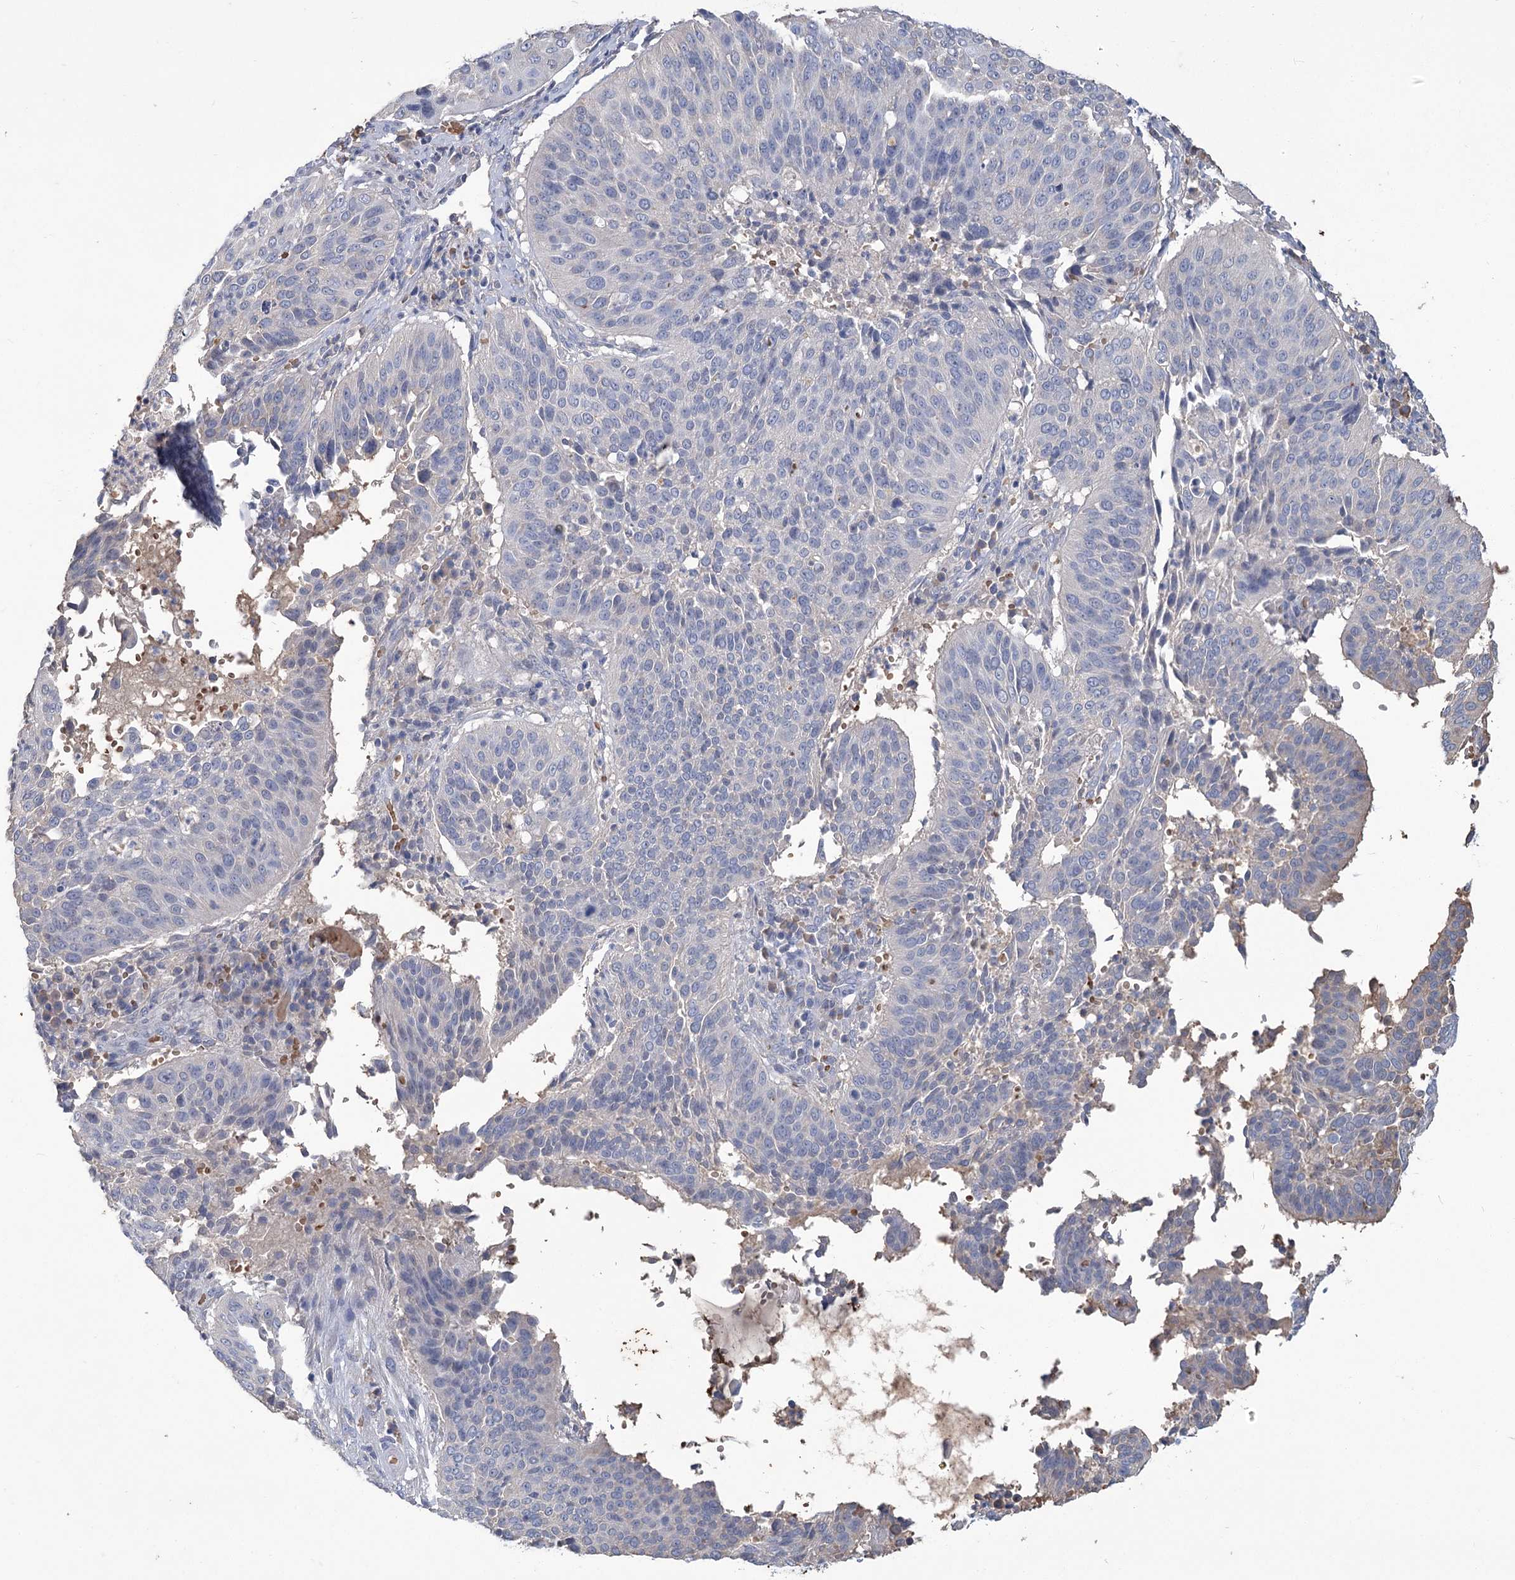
{"staining": {"intensity": "negative", "quantity": "none", "location": "none"}, "tissue": "cervical cancer", "cell_type": "Tumor cells", "image_type": "cancer", "snomed": [{"axis": "morphology", "description": "Normal tissue, NOS"}, {"axis": "morphology", "description": "Squamous cell carcinoma, NOS"}, {"axis": "topography", "description": "Cervix"}], "caption": "DAB (3,3'-diaminobenzidine) immunohistochemical staining of squamous cell carcinoma (cervical) exhibits no significant expression in tumor cells.", "gene": "HBA1", "patient": {"sex": "female", "age": 39}}